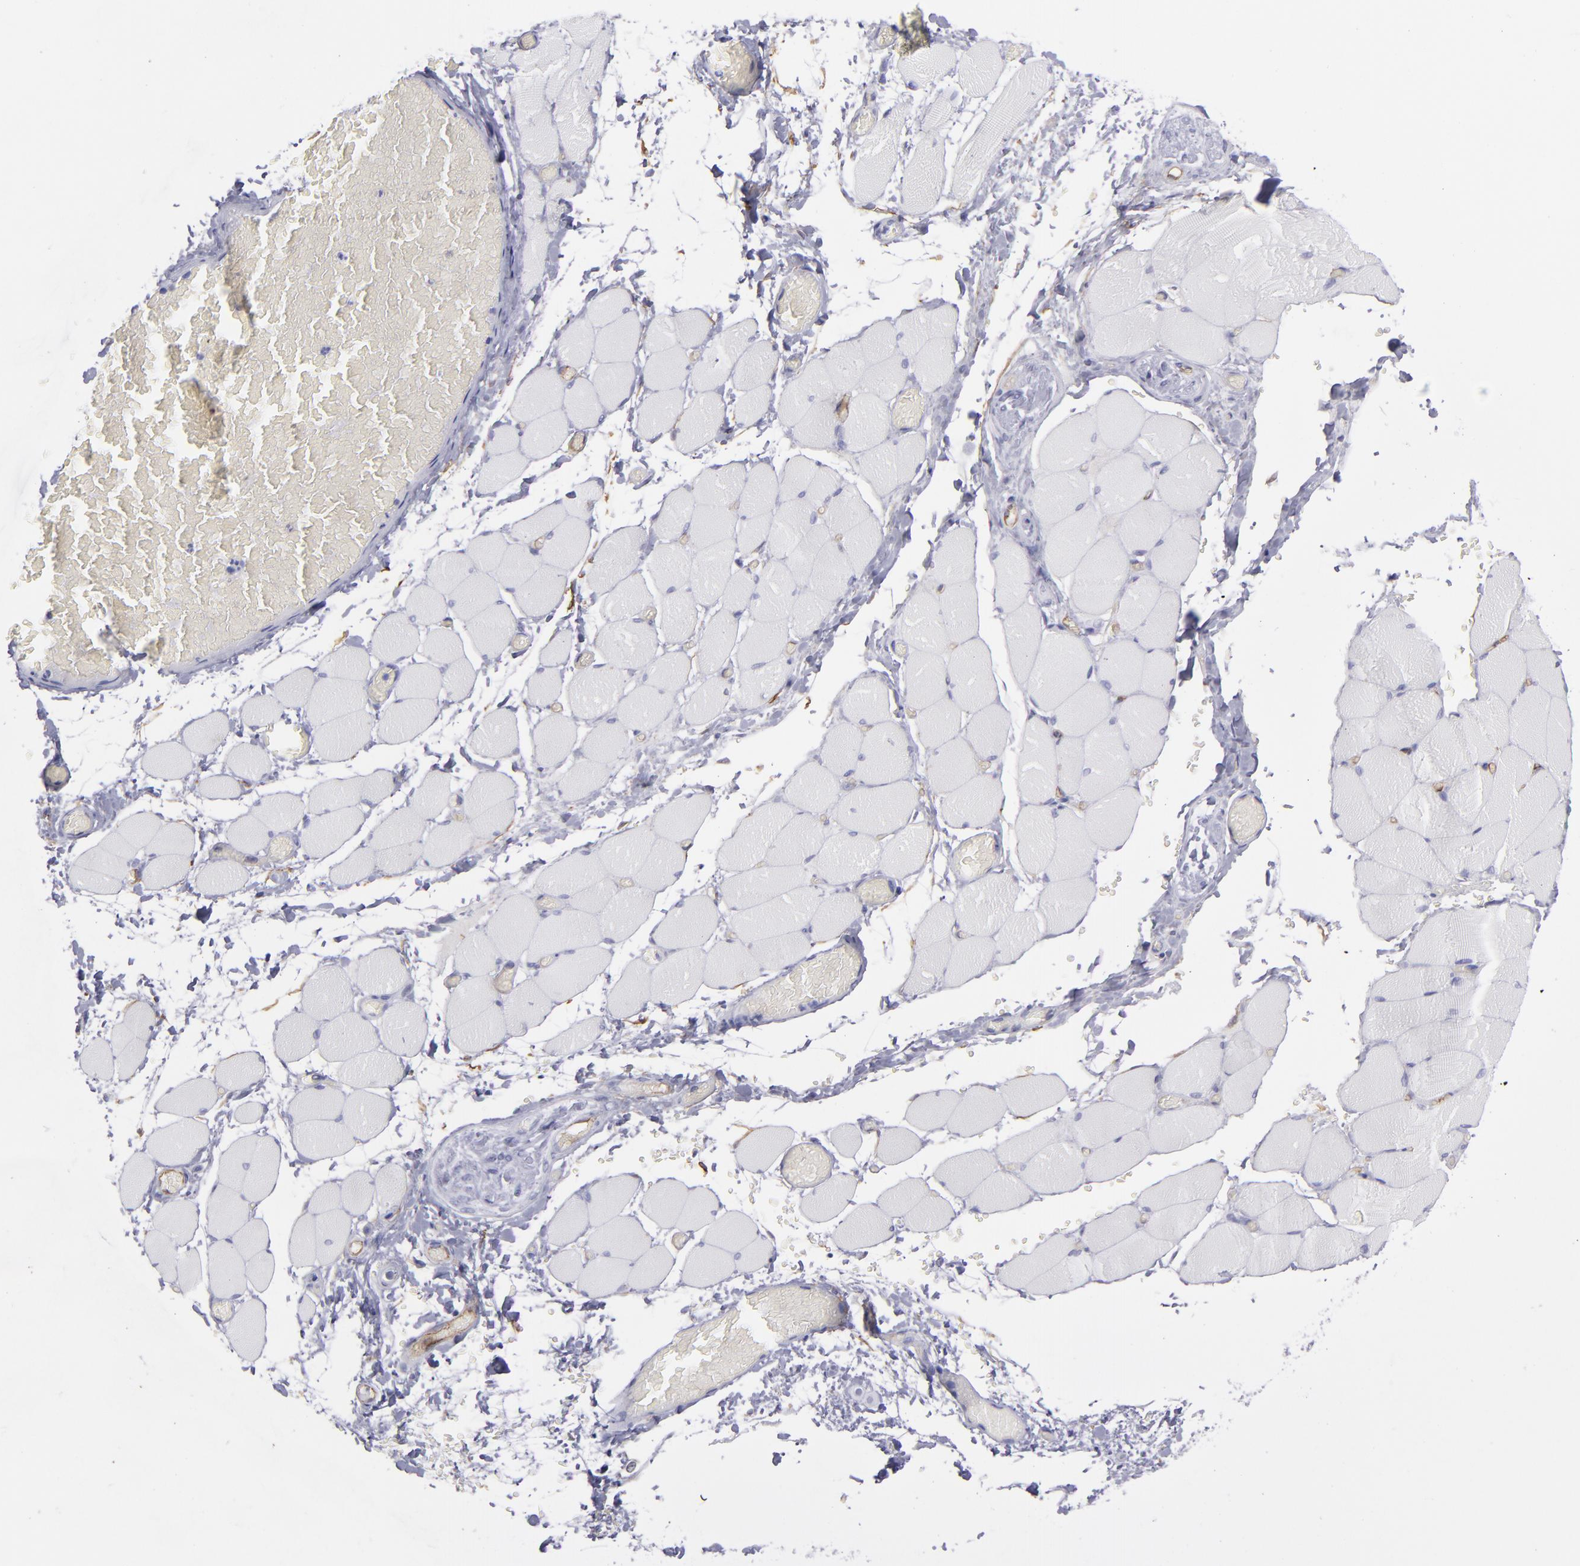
{"staining": {"intensity": "negative", "quantity": "none", "location": "none"}, "tissue": "skeletal muscle", "cell_type": "Myocytes", "image_type": "normal", "snomed": [{"axis": "morphology", "description": "Normal tissue, NOS"}, {"axis": "topography", "description": "Skeletal muscle"}, {"axis": "topography", "description": "Soft tissue"}], "caption": "This micrograph is of normal skeletal muscle stained with immunohistochemistry (IHC) to label a protein in brown with the nuclei are counter-stained blue. There is no positivity in myocytes. The staining is performed using DAB brown chromogen with nuclei counter-stained in using hematoxylin.", "gene": "ACE", "patient": {"sex": "female", "age": 58}}